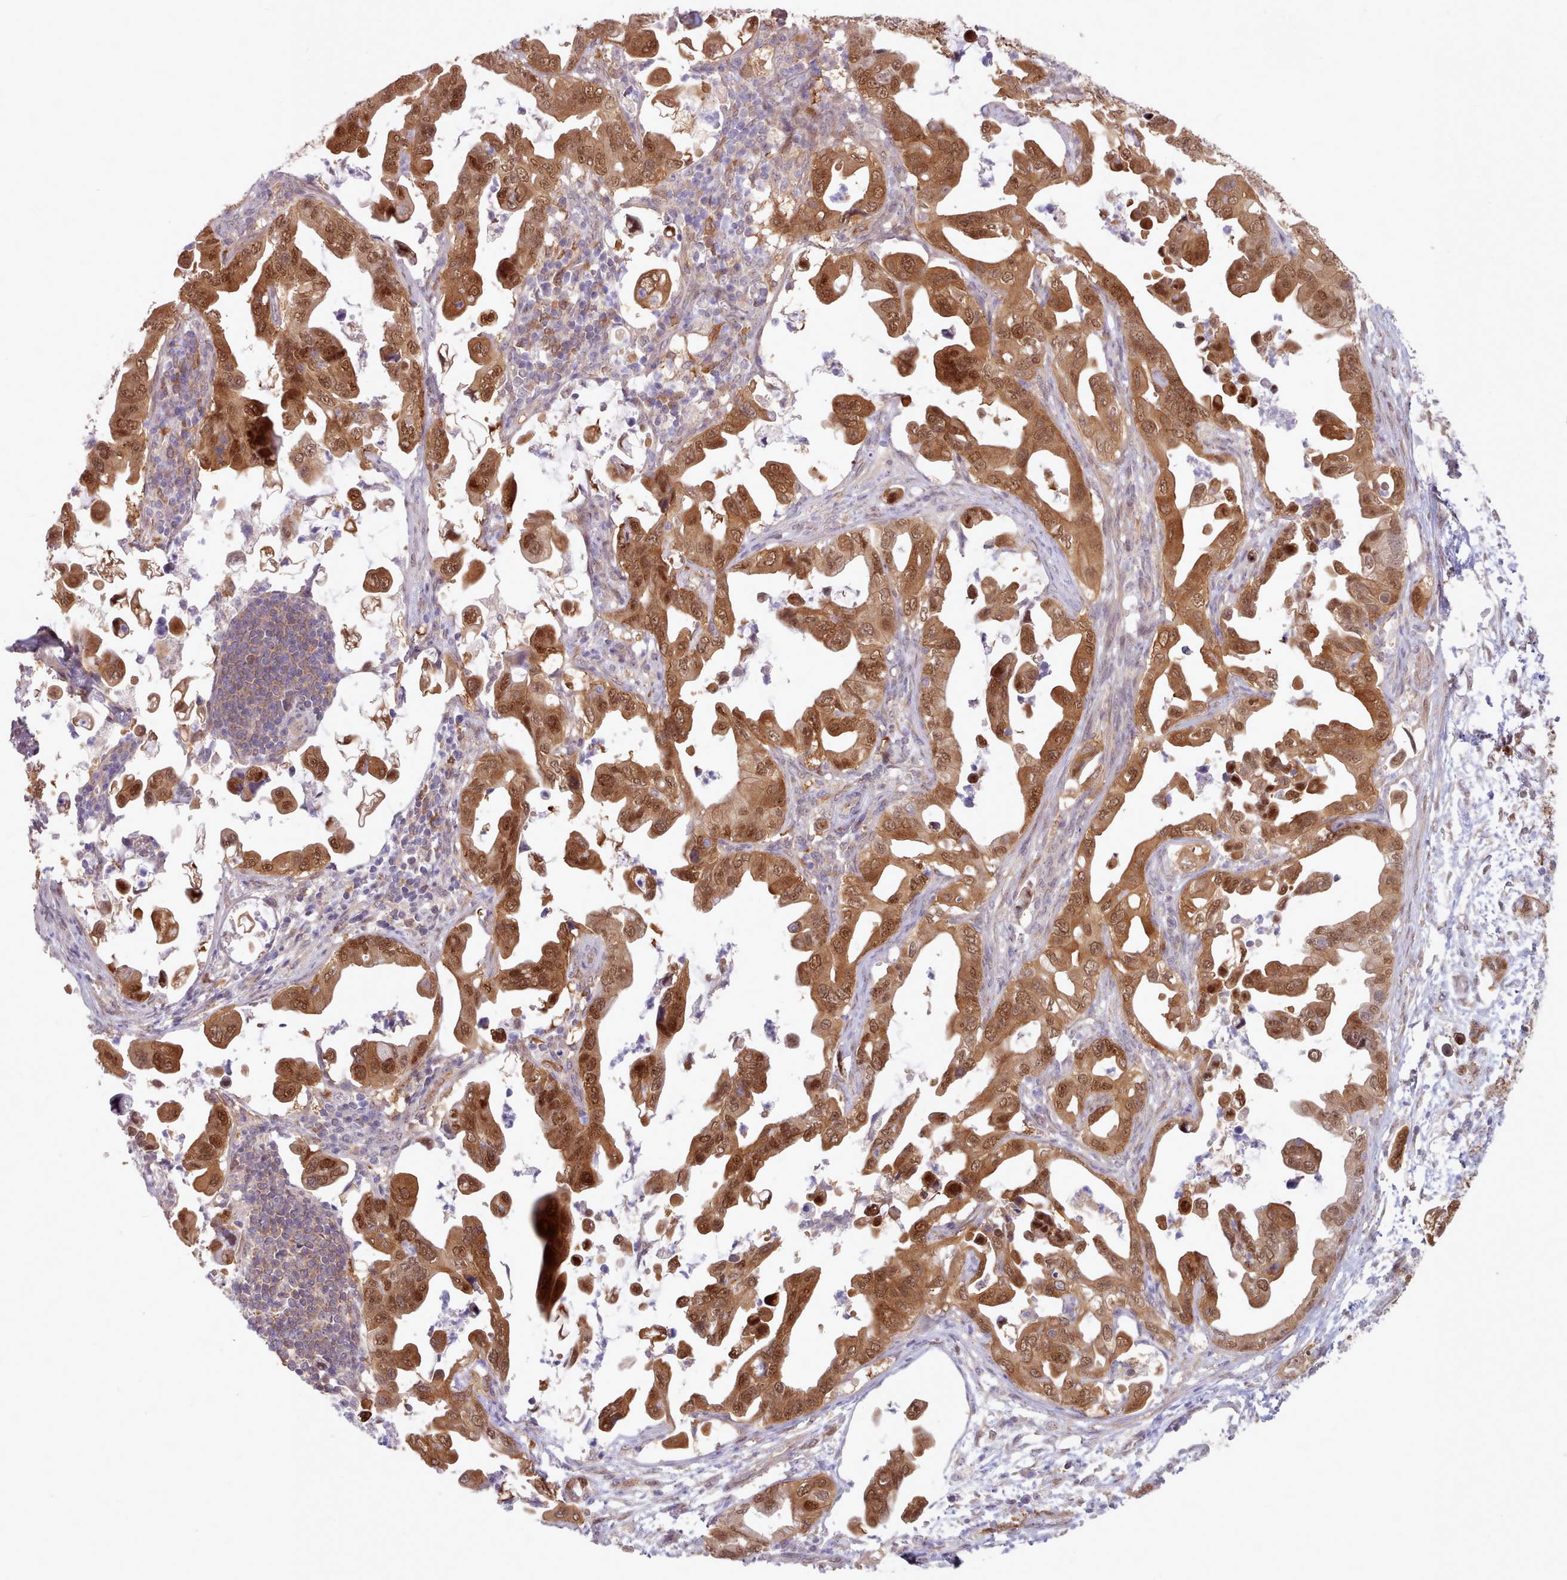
{"staining": {"intensity": "strong", "quantity": ">75%", "location": "cytoplasmic/membranous,nuclear"}, "tissue": "pancreatic cancer", "cell_type": "Tumor cells", "image_type": "cancer", "snomed": [{"axis": "morphology", "description": "Adenocarcinoma, NOS"}, {"axis": "topography", "description": "Pancreas"}], "caption": "Strong cytoplasmic/membranous and nuclear staining for a protein is seen in approximately >75% of tumor cells of adenocarcinoma (pancreatic) using immunohistochemistry.", "gene": "CES3", "patient": {"sex": "male", "age": 61}}